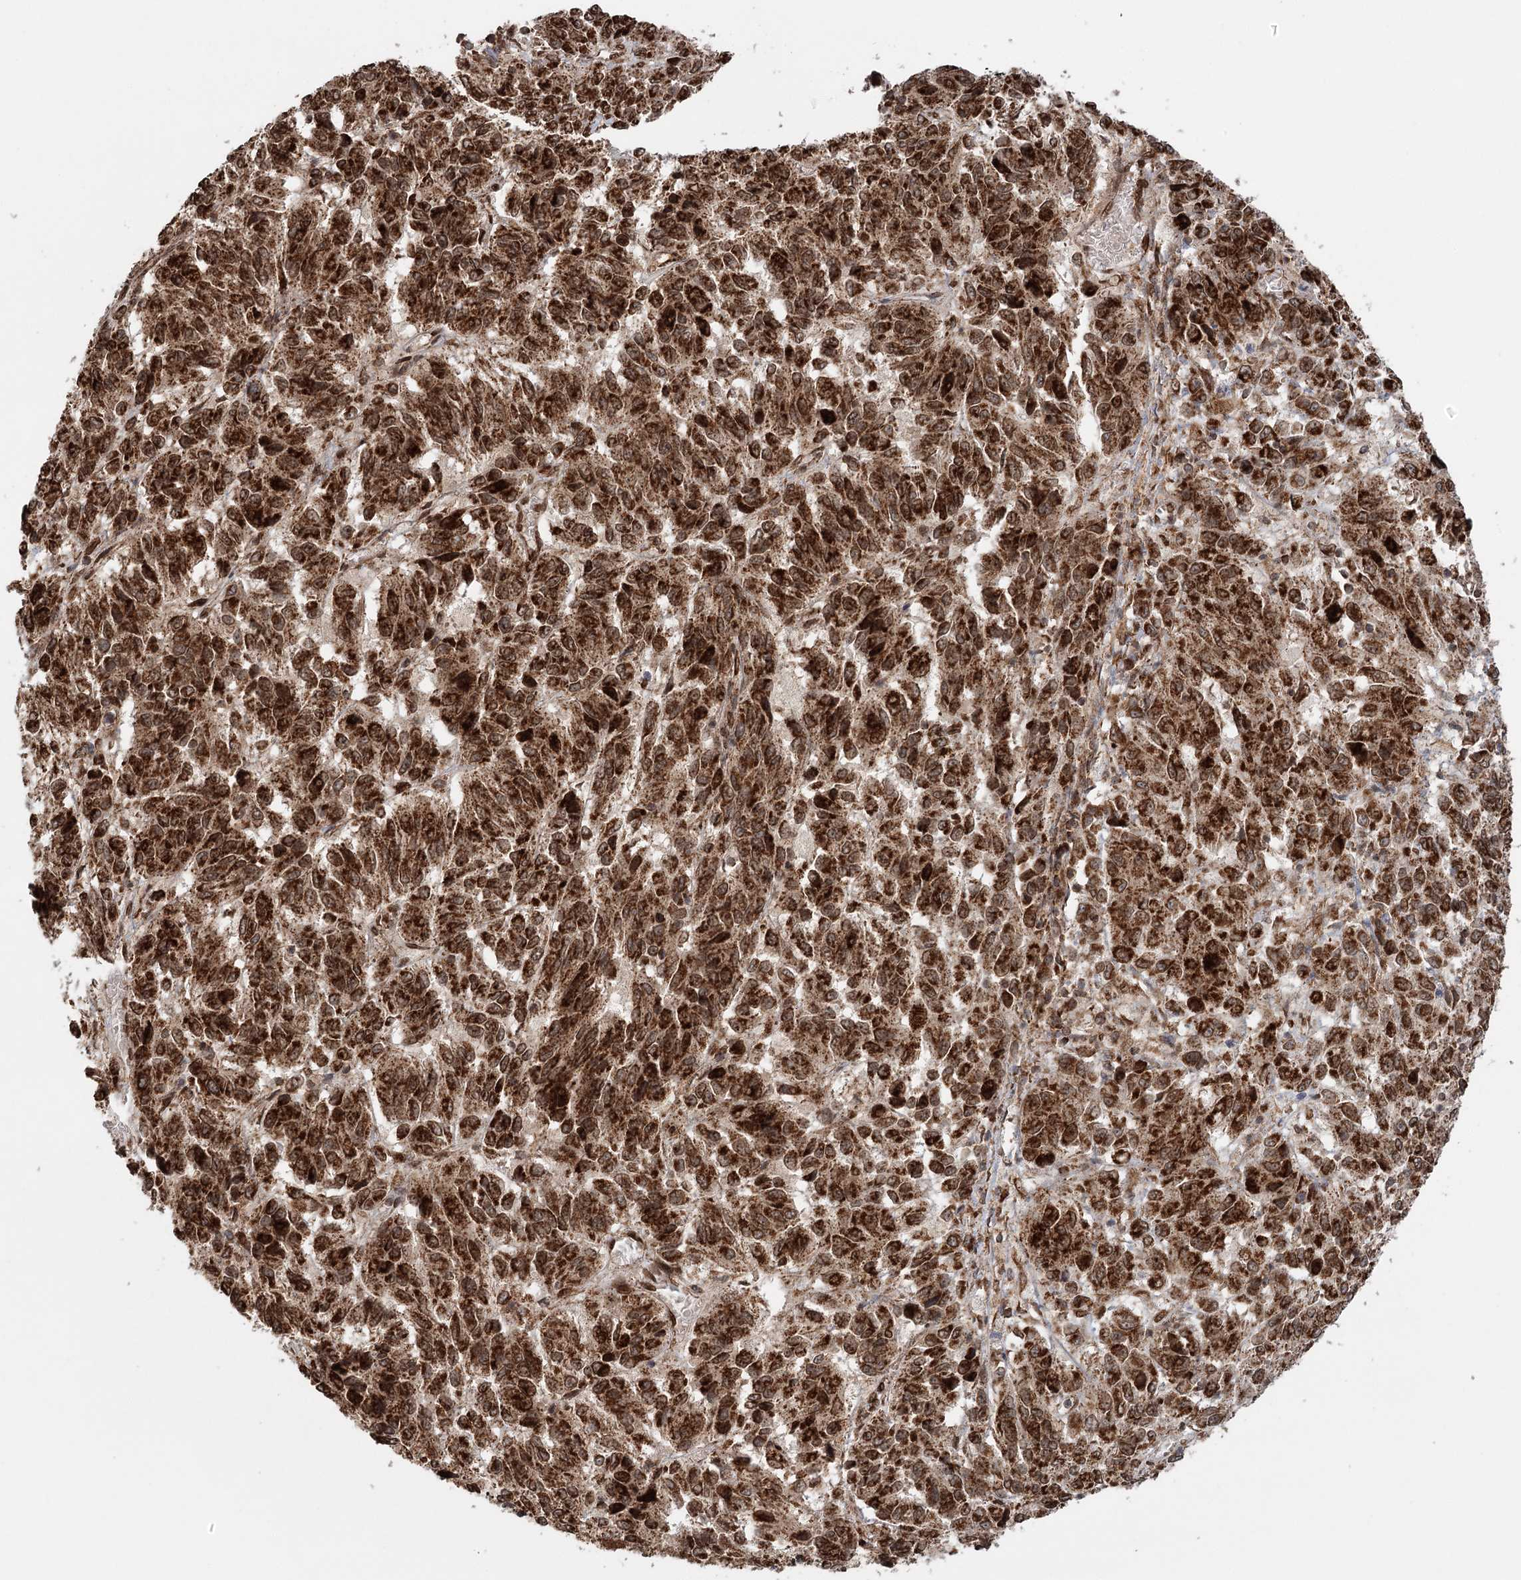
{"staining": {"intensity": "strong", "quantity": ">75%", "location": "cytoplasmic/membranous"}, "tissue": "melanoma", "cell_type": "Tumor cells", "image_type": "cancer", "snomed": [{"axis": "morphology", "description": "Malignant melanoma, Metastatic site"}, {"axis": "topography", "description": "Lung"}], "caption": "Immunohistochemical staining of human malignant melanoma (metastatic site) demonstrates high levels of strong cytoplasmic/membranous staining in about >75% of tumor cells. The staining was performed using DAB (3,3'-diaminobenzidine) to visualize the protein expression in brown, while the nuclei were stained in blue with hematoxylin (Magnification: 20x).", "gene": "BCKDHA", "patient": {"sex": "male", "age": 64}}